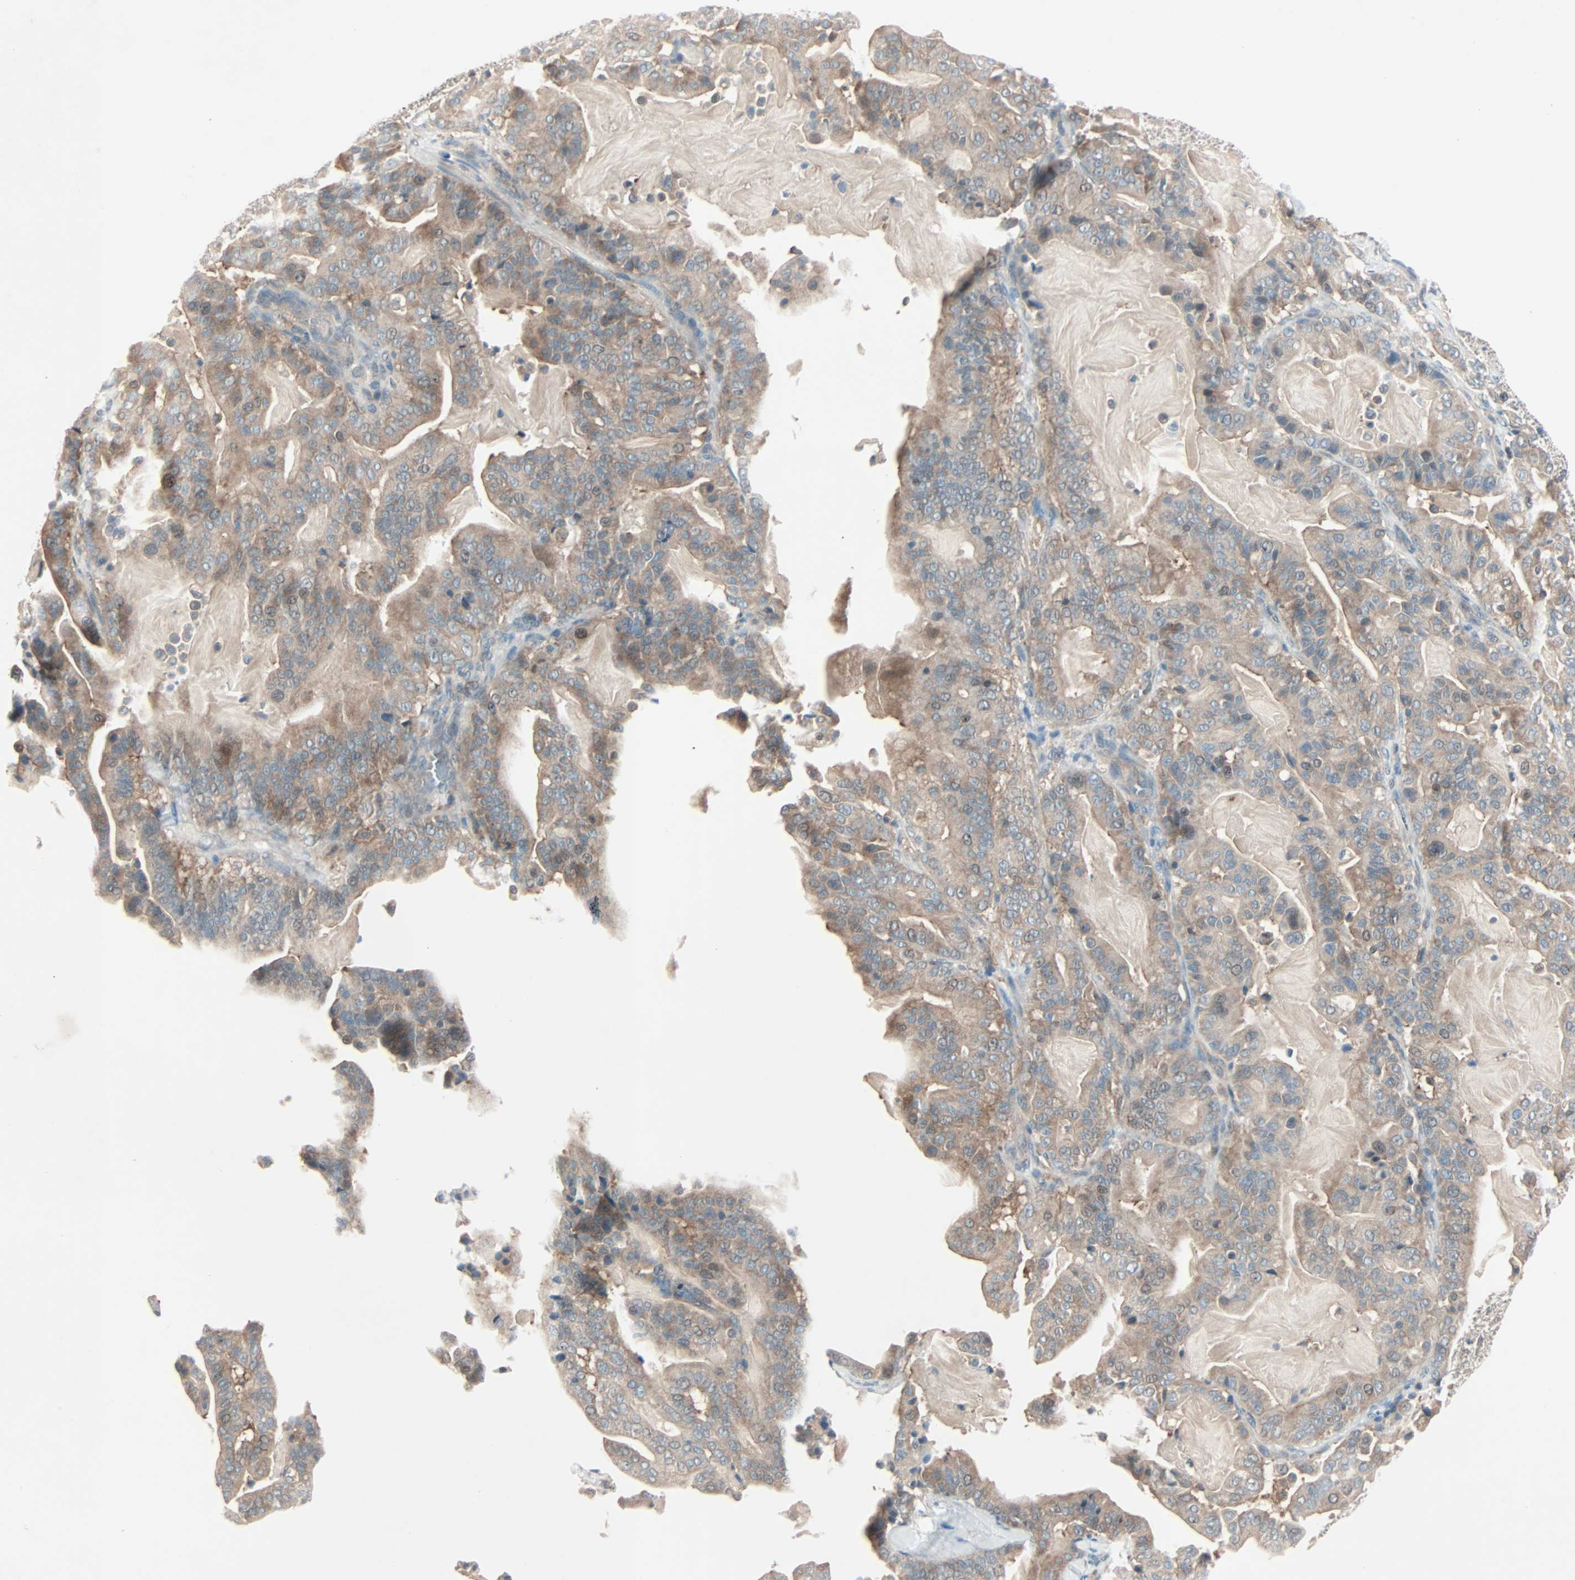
{"staining": {"intensity": "moderate", "quantity": ">75%", "location": "cytoplasmic/membranous"}, "tissue": "pancreatic cancer", "cell_type": "Tumor cells", "image_type": "cancer", "snomed": [{"axis": "morphology", "description": "Adenocarcinoma, NOS"}, {"axis": "topography", "description": "Pancreas"}], "caption": "IHC staining of pancreatic adenocarcinoma, which exhibits medium levels of moderate cytoplasmic/membranous staining in about >75% of tumor cells indicating moderate cytoplasmic/membranous protein staining. The staining was performed using DAB (3,3'-diaminobenzidine) (brown) for protein detection and nuclei were counterstained in hematoxylin (blue).", "gene": "SMIM8", "patient": {"sex": "male", "age": 63}}